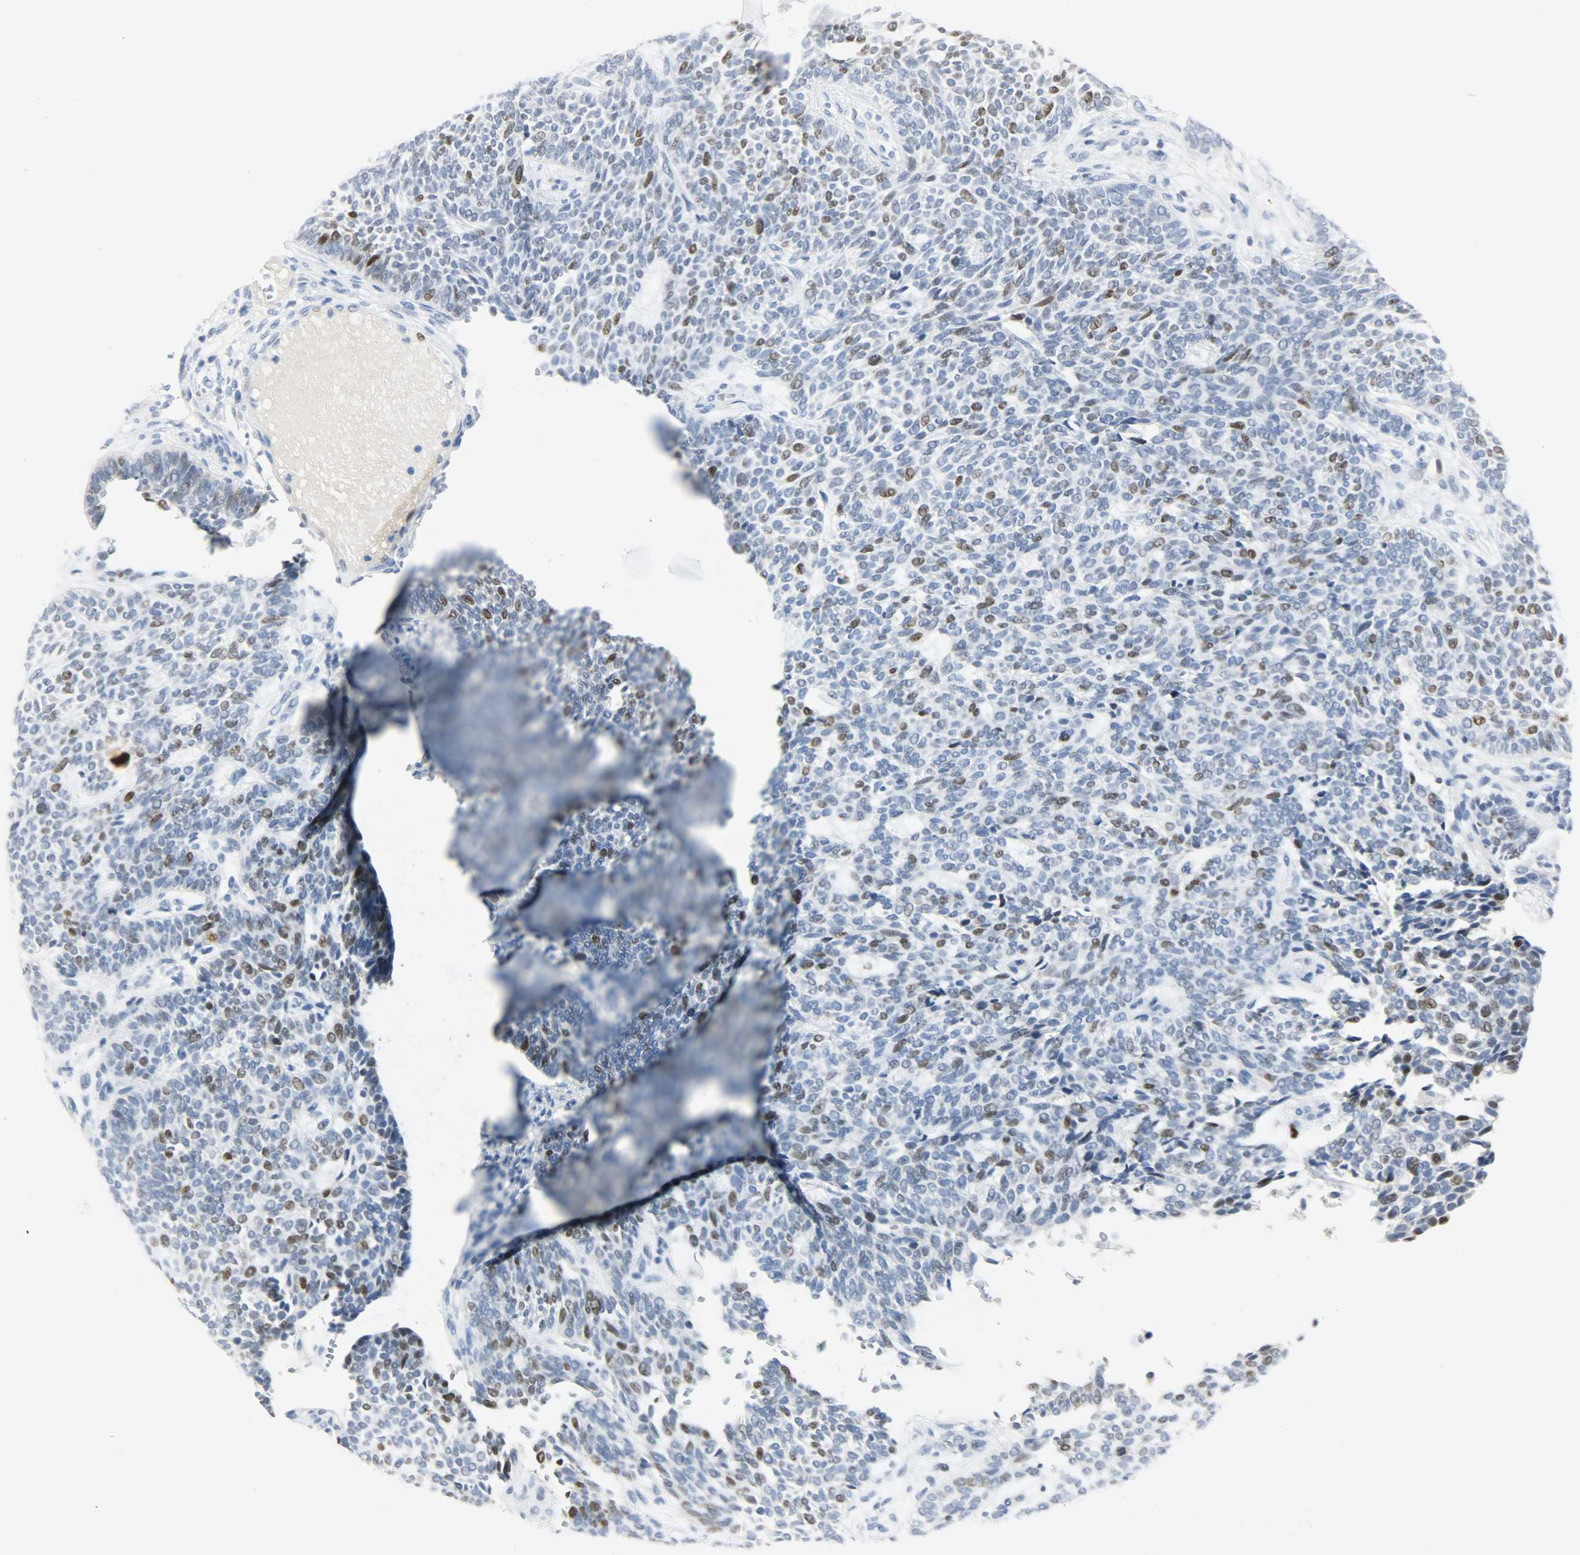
{"staining": {"intensity": "moderate", "quantity": "<25%", "location": "nuclear"}, "tissue": "skin cancer", "cell_type": "Tumor cells", "image_type": "cancer", "snomed": [{"axis": "morphology", "description": "Normal tissue, NOS"}, {"axis": "morphology", "description": "Basal cell carcinoma"}, {"axis": "topography", "description": "Skin"}], "caption": "Brown immunohistochemical staining in human skin basal cell carcinoma demonstrates moderate nuclear positivity in about <25% of tumor cells. (Brightfield microscopy of DAB IHC at high magnification).", "gene": "HELLS", "patient": {"sex": "male", "age": 87}}